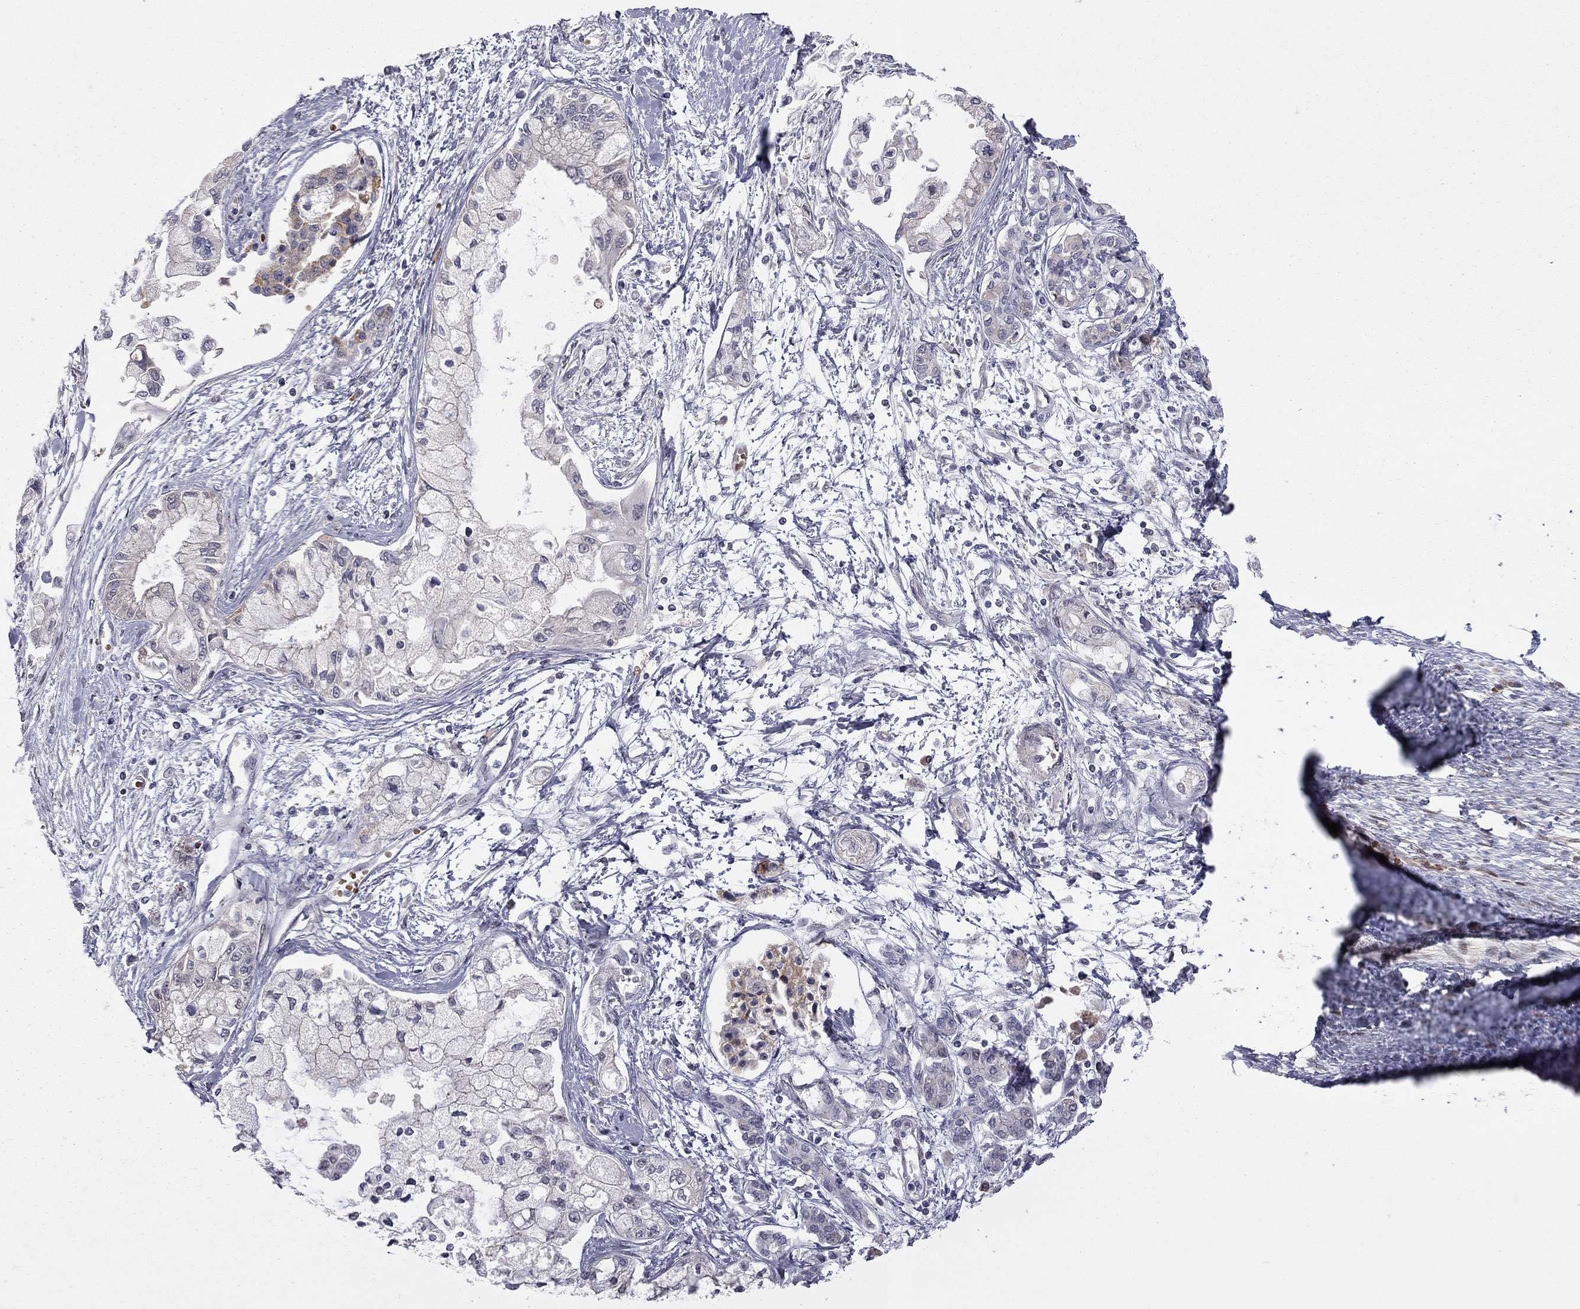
{"staining": {"intensity": "negative", "quantity": "none", "location": "none"}, "tissue": "pancreatic cancer", "cell_type": "Tumor cells", "image_type": "cancer", "snomed": [{"axis": "morphology", "description": "Adenocarcinoma, NOS"}, {"axis": "topography", "description": "Pancreas"}], "caption": "DAB immunohistochemical staining of human adenocarcinoma (pancreatic) demonstrates no significant expression in tumor cells.", "gene": "MC3R", "patient": {"sex": "male", "age": 54}}